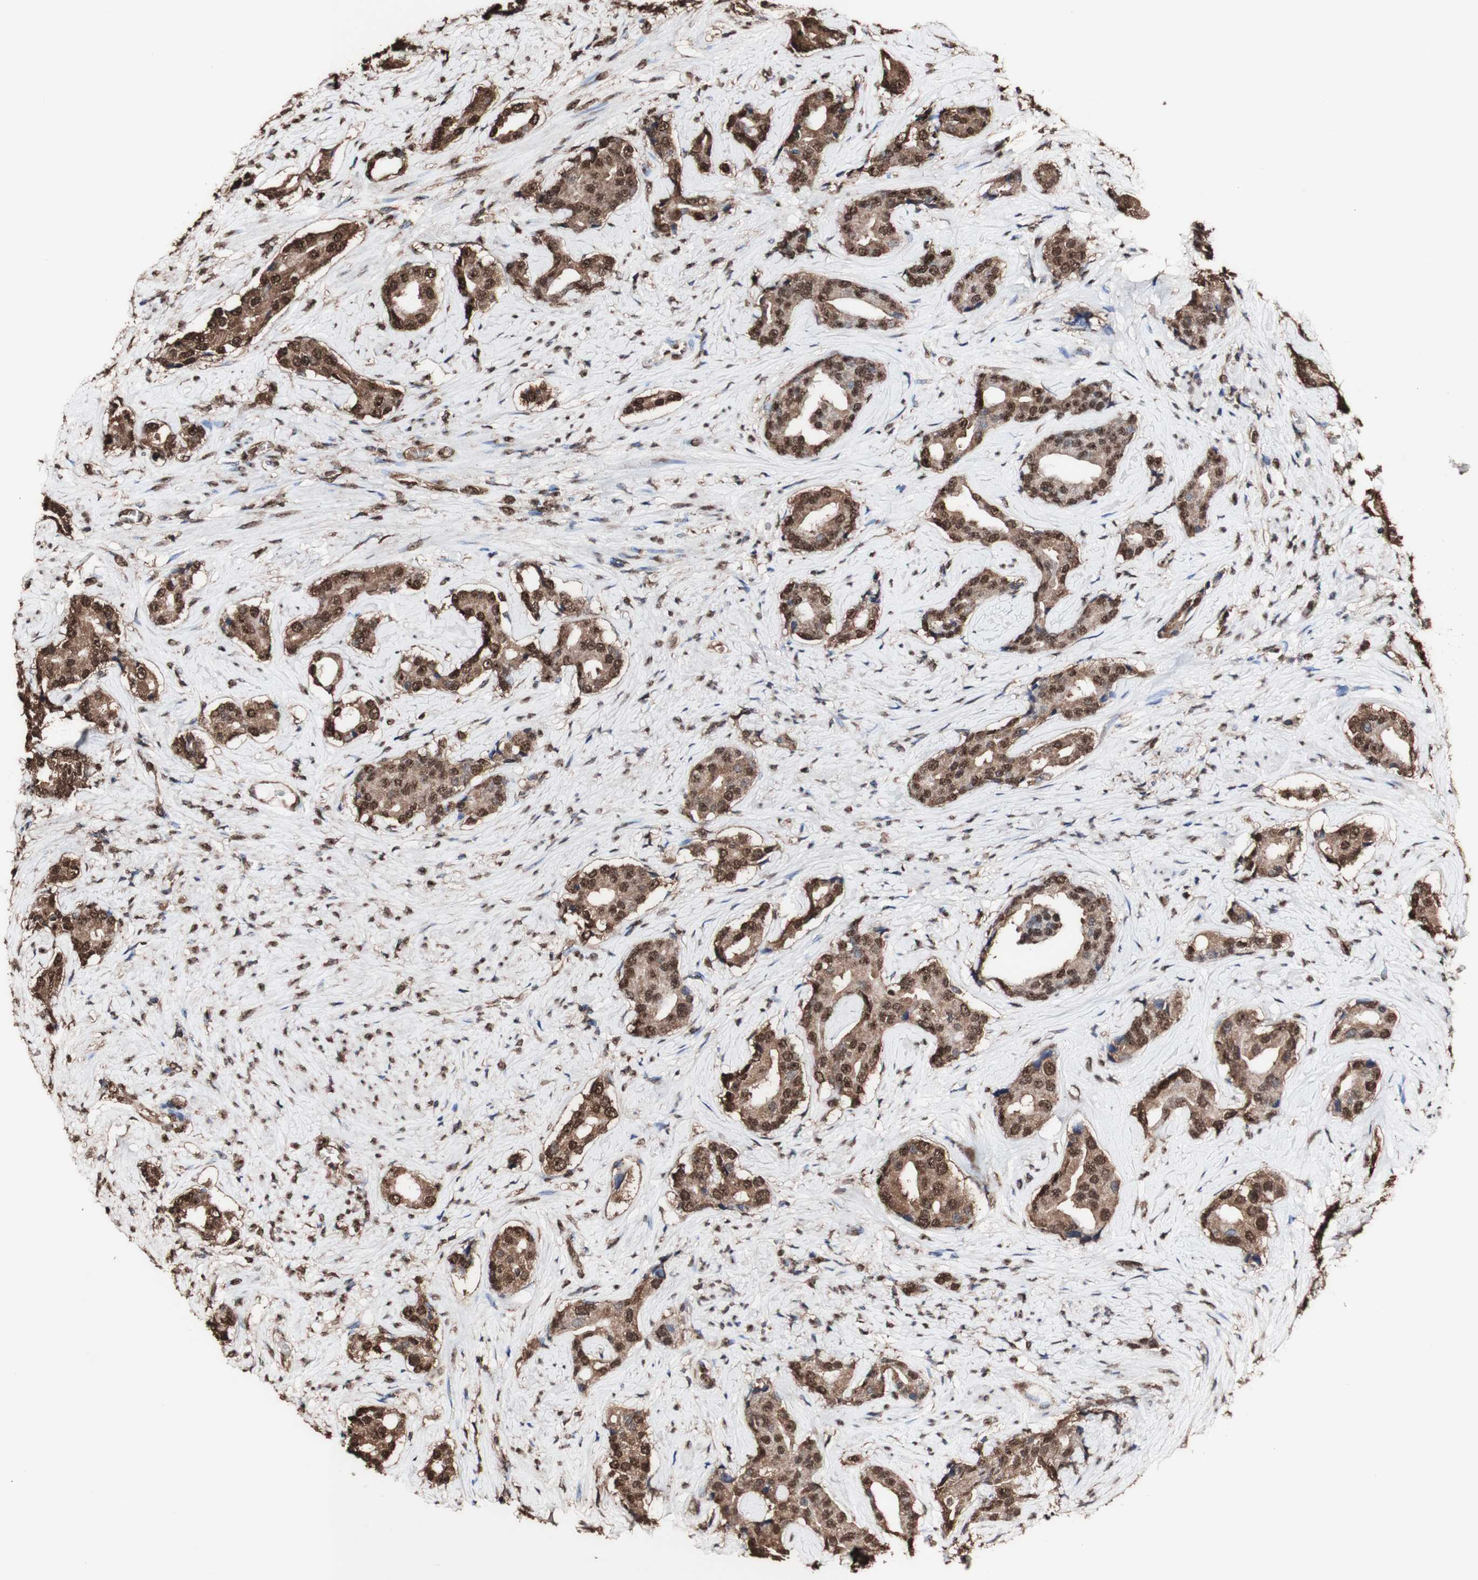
{"staining": {"intensity": "strong", "quantity": ">75%", "location": "cytoplasmic/membranous,nuclear"}, "tissue": "prostate cancer", "cell_type": "Tumor cells", "image_type": "cancer", "snomed": [{"axis": "morphology", "description": "Adenocarcinoma, High grade"}, {"axis": "topography", "description": "Prostate"}], "caption": "Immunohistochemistry (IHC) micrograph of high-grade adenocarcinoma (prostate) stained for a protein (brown), which displays high levels of strong cytoplasmic/membranous and nuclear staining in about >75% of tumor cells.", "gene": "PIDD1", "patient": {"sex": "male", "age": 71}}